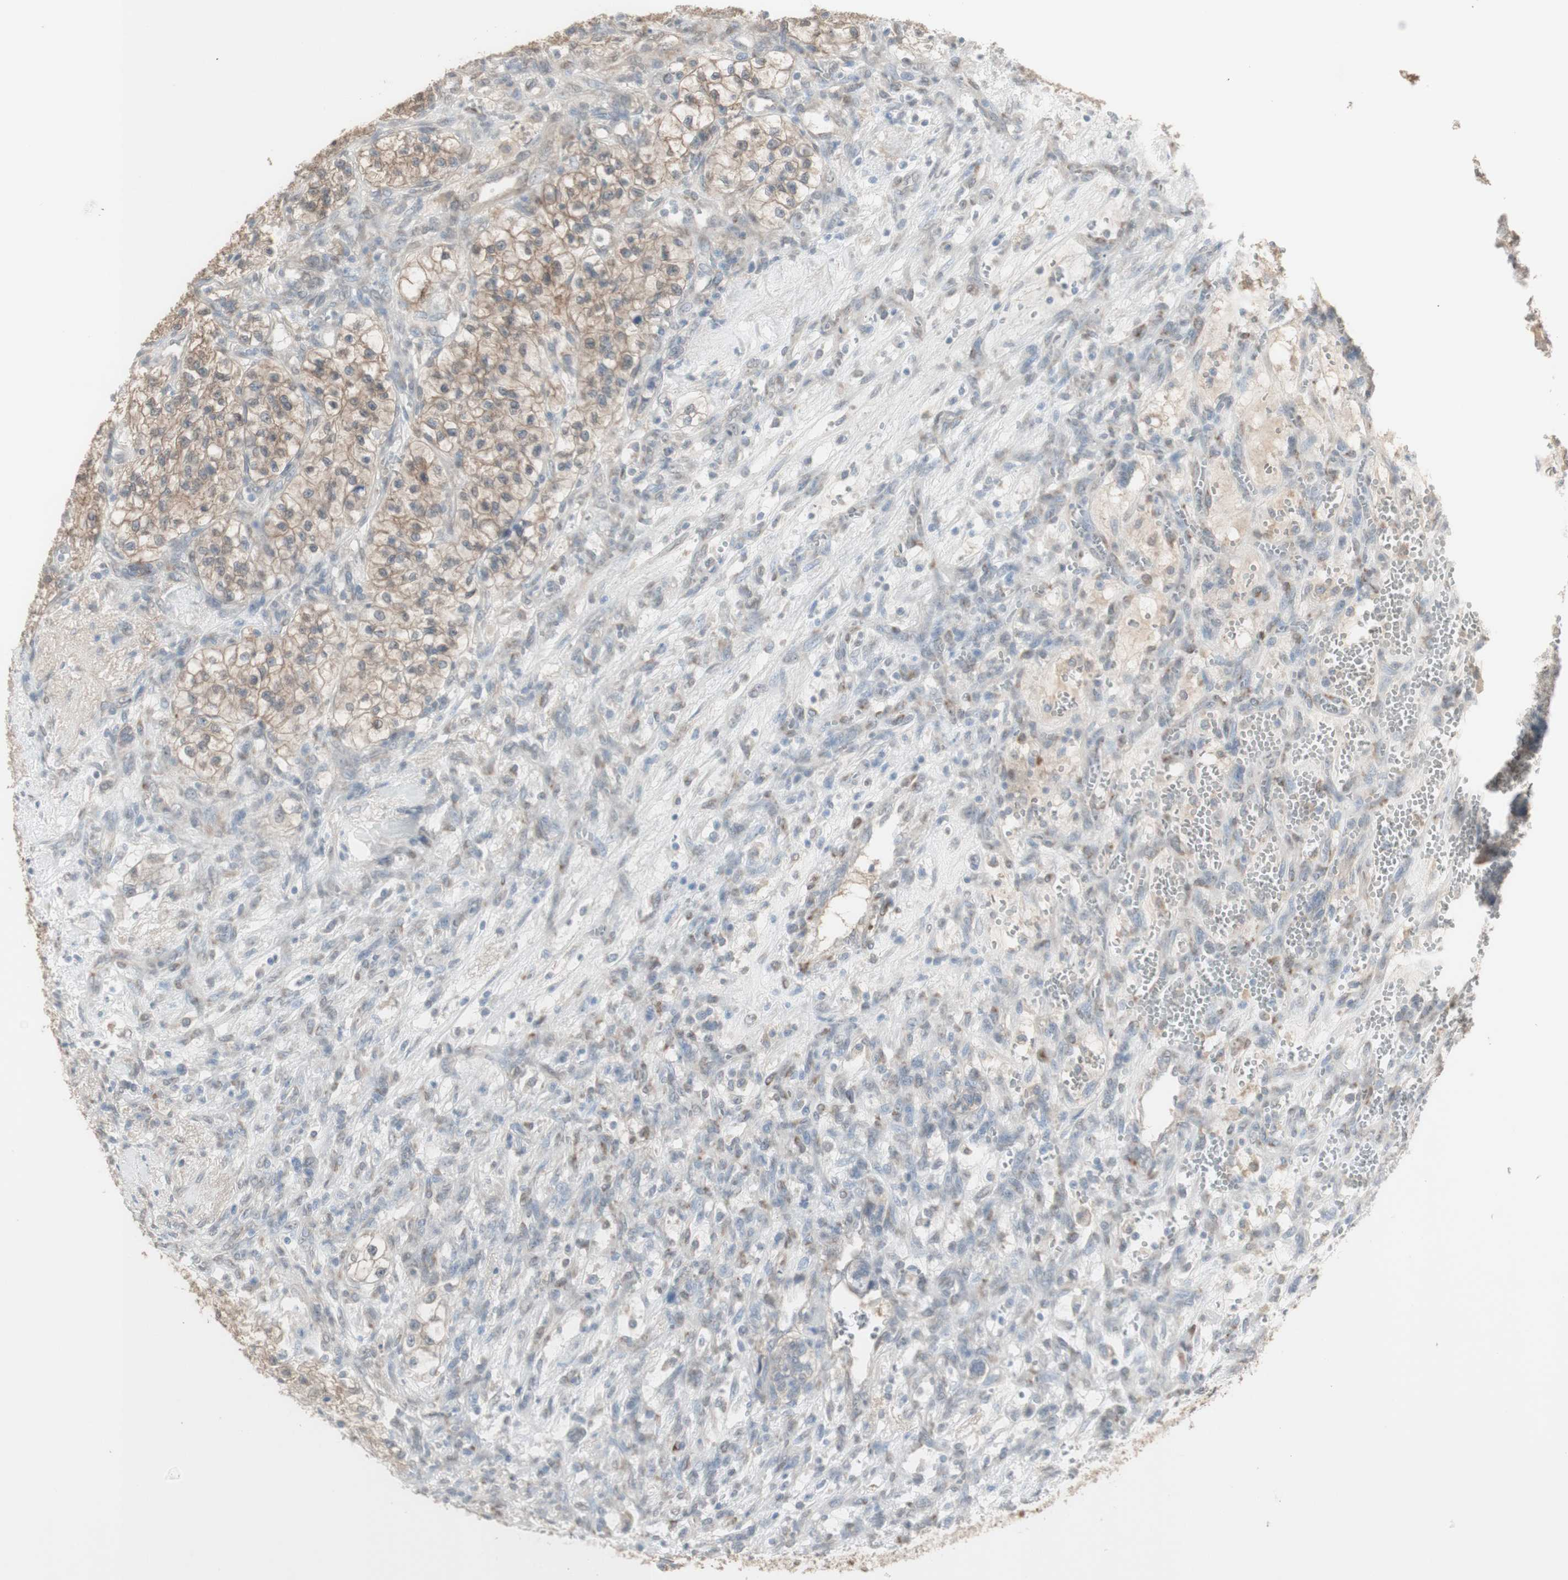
{"staining": {"intensity": "weak", "quantity": ">75%", "location": "cytoplasmic/membranous"}, "tissue": "renal cancer", "cell_type": "Tumor cells", "image_type": "cancer", "snomed": [{"axis": "morphology", "description": "Adenocarcinoma, NOS"}, {"axis": "topography", "description": "Kidney"}], "caption": "Tumor cells exhibit low levels of weak cytoplasmic/membranous staining in approximately >75% of cells in renal cancer (adenocarcinoma). The protein is stained brown, and the nuclei are stained in blue (DAB IHC with brightfield microscopy, high magnification).", "gene": "MUC3A", "patient": {"sex": "female", "age": 57}}